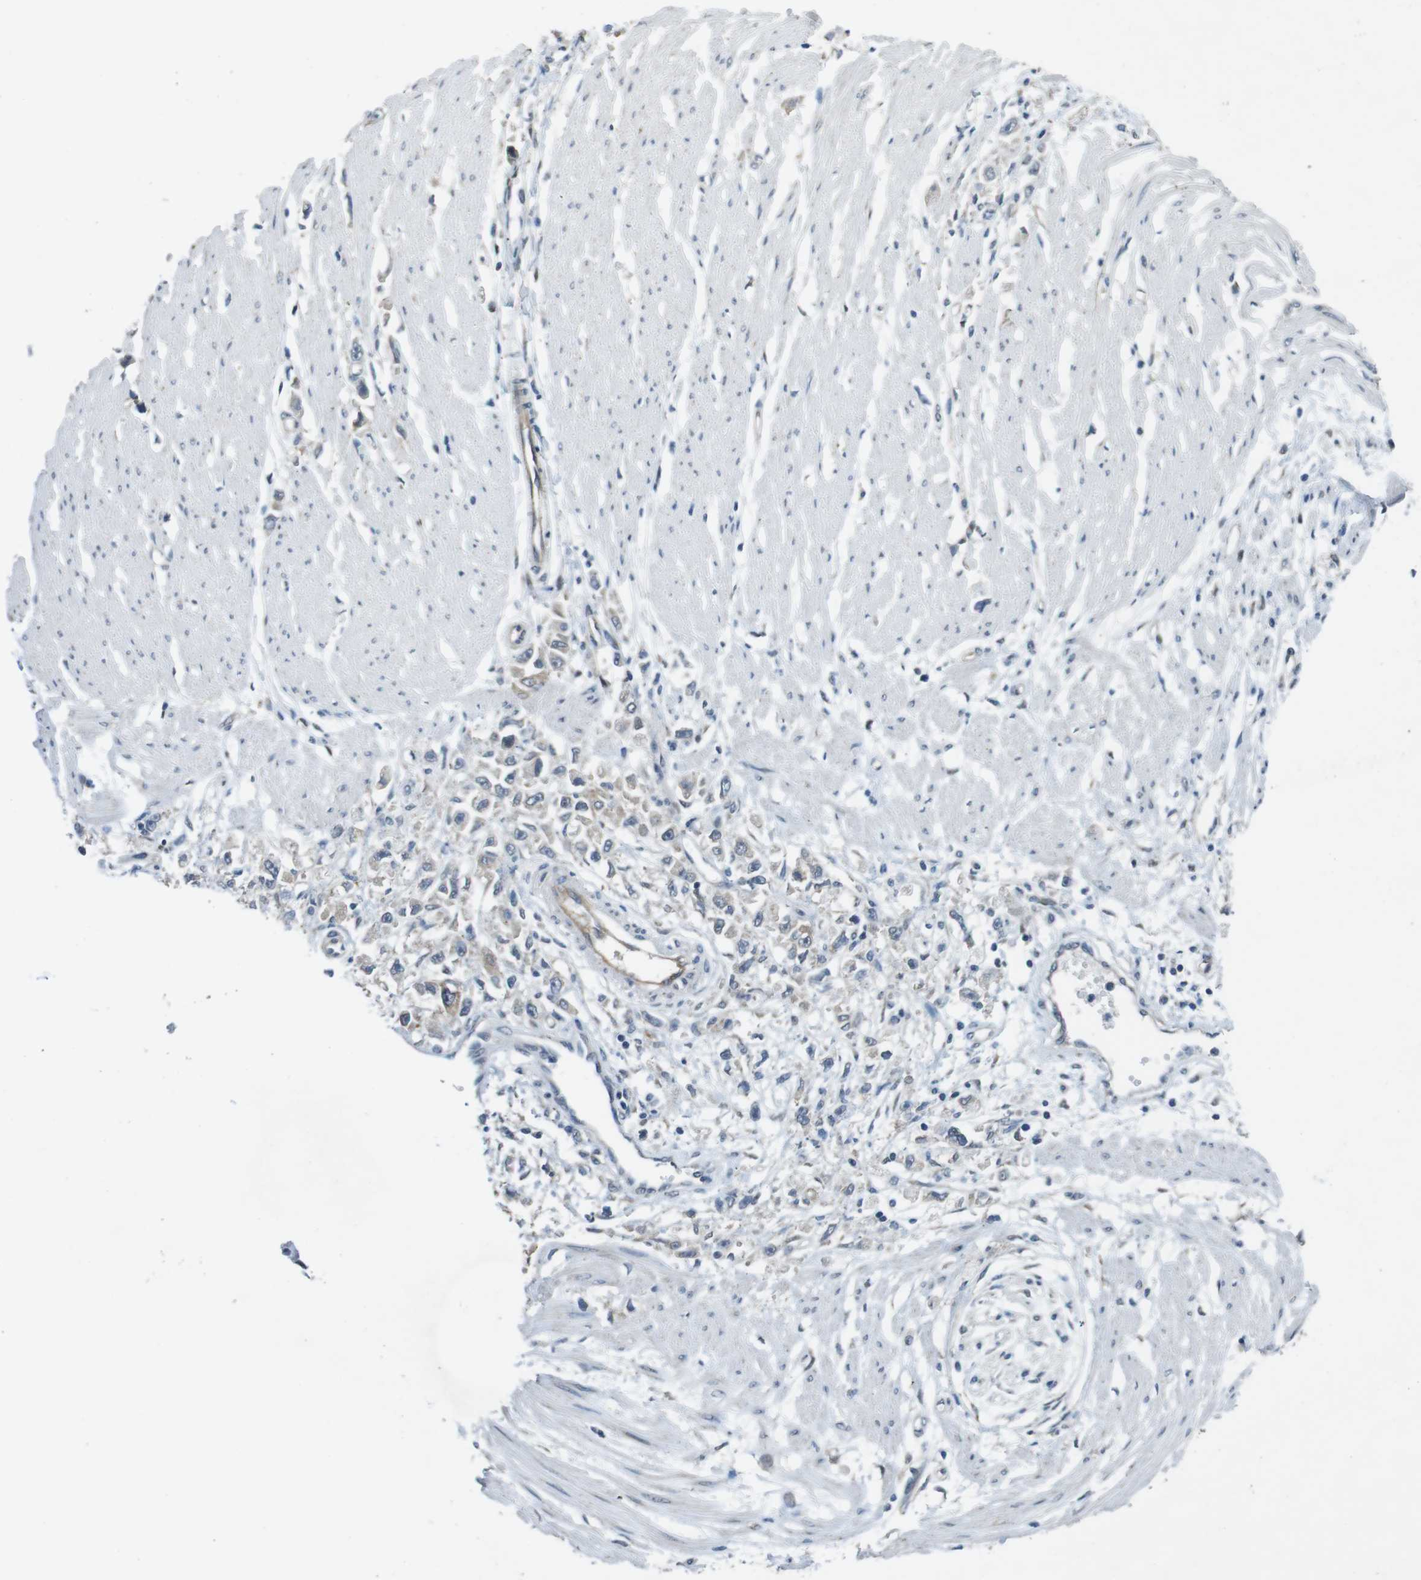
{"staining": {"intensity": "weak", "quantity": "<25%", "location": "cytoplasmic/membranous"}, "tissue": "stomach cancer", "cell_type": "Tumor cells", "image_type": "cancer", "snomed": [{"axis": "morphology", "description": "Adenocarcinoma, NOS"}, {"axis": "topography", "description": "Stomach"}], "caption": "The immunohistochemistry photomicrograph has no significant positivity in tumor cells of stomach cancer tissue.", "gene": "CLDN7", "patient": {"sex": "female", "age": 59}}